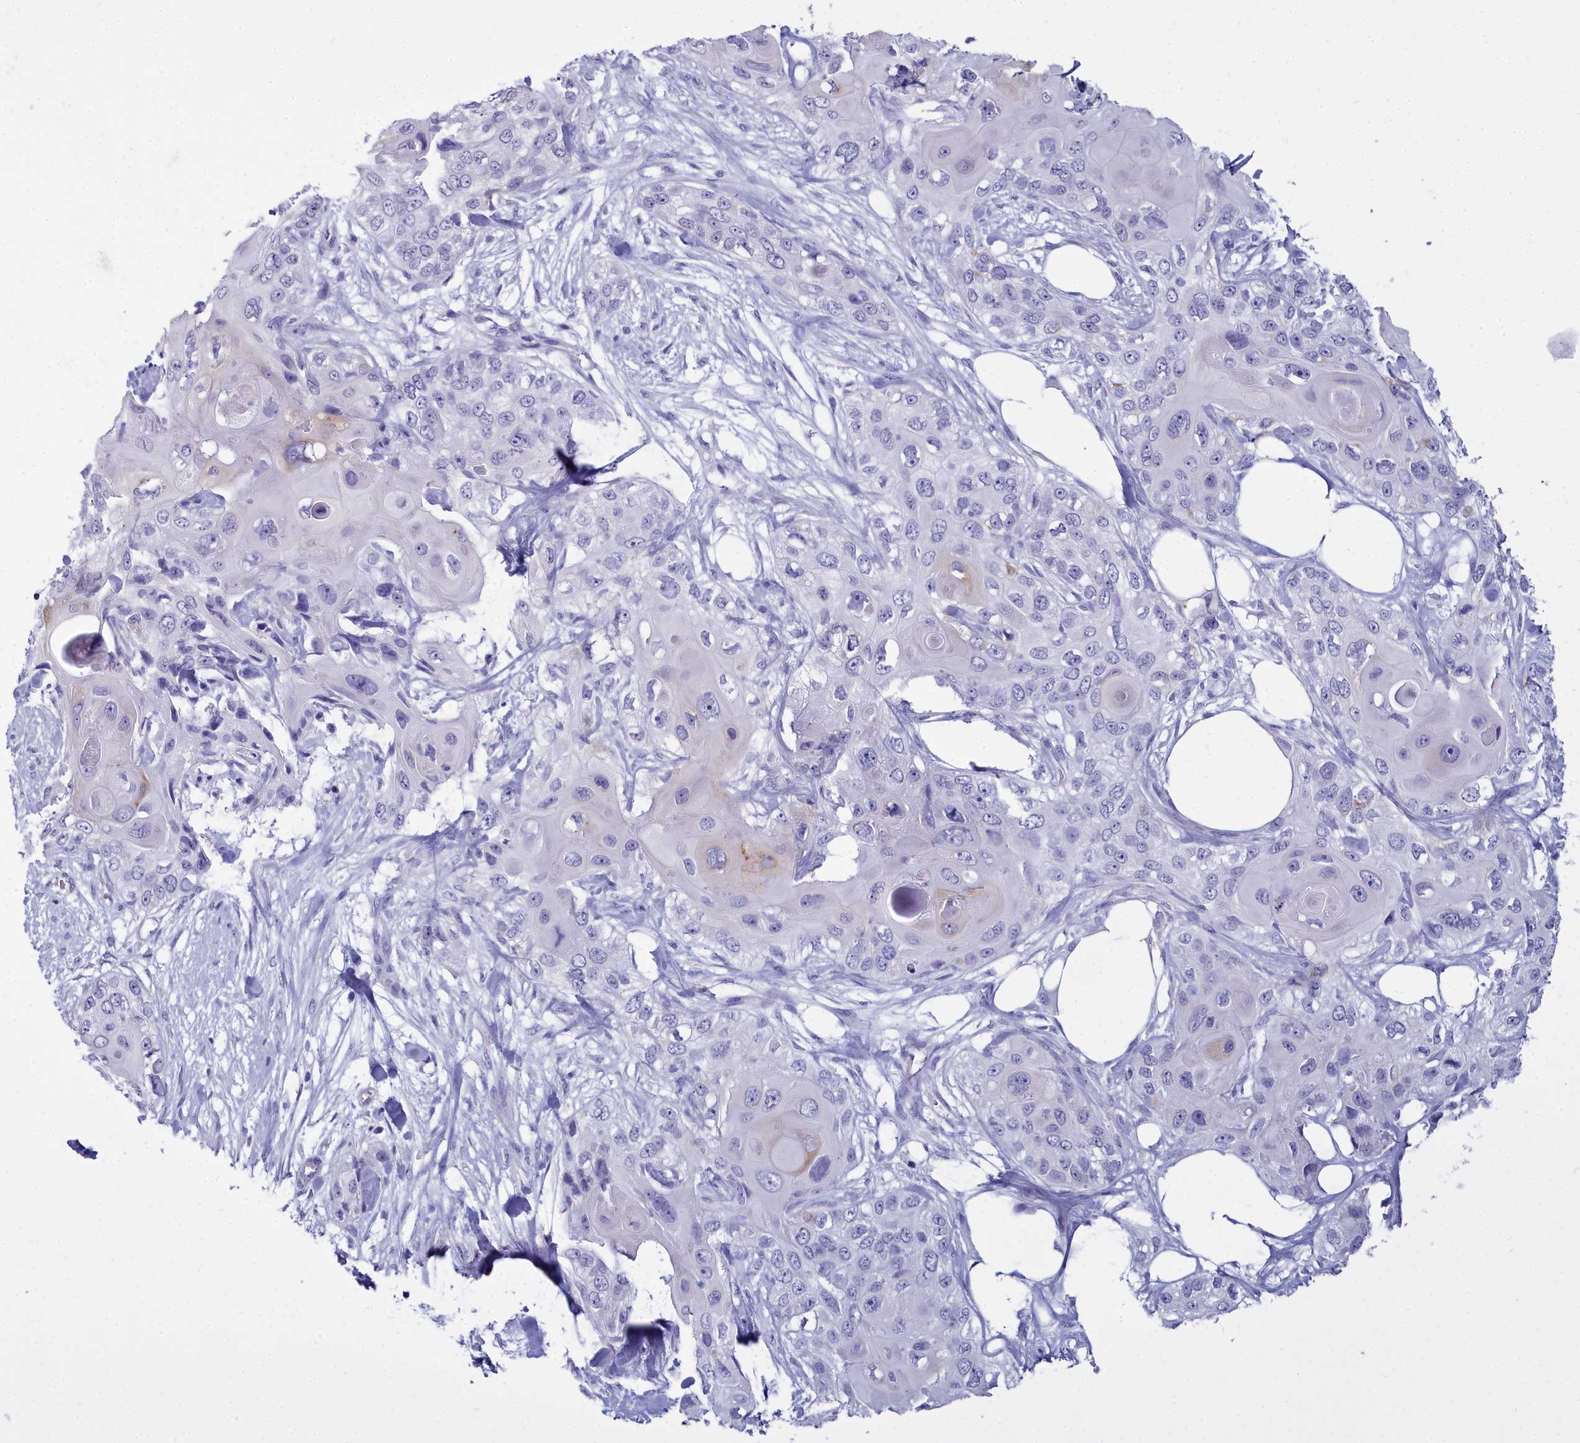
{"staining": {"intensity": "negative", "quantity": "none", "location": "none"}, "tissue": "skin cancer", "cell_type": "Tumor cells", "image_type": "cancer", "snomed": [{"axis": "morphology", "description": "Normal tissue, NOS"}, {"axis": "morphology", "description": "Squamous cell carcinoma, NOS"}, {"axis": "topography", "description": "Skin"}], "caption": "Immunohistochemistry (IHC) image of neoplastic tissue: skin squamous cell carcinoma stained with DAB demonstrates no significant protein staining in tumor cells.", "gene": "MAP6", "patient": {"sex": "male", "age": 72}}